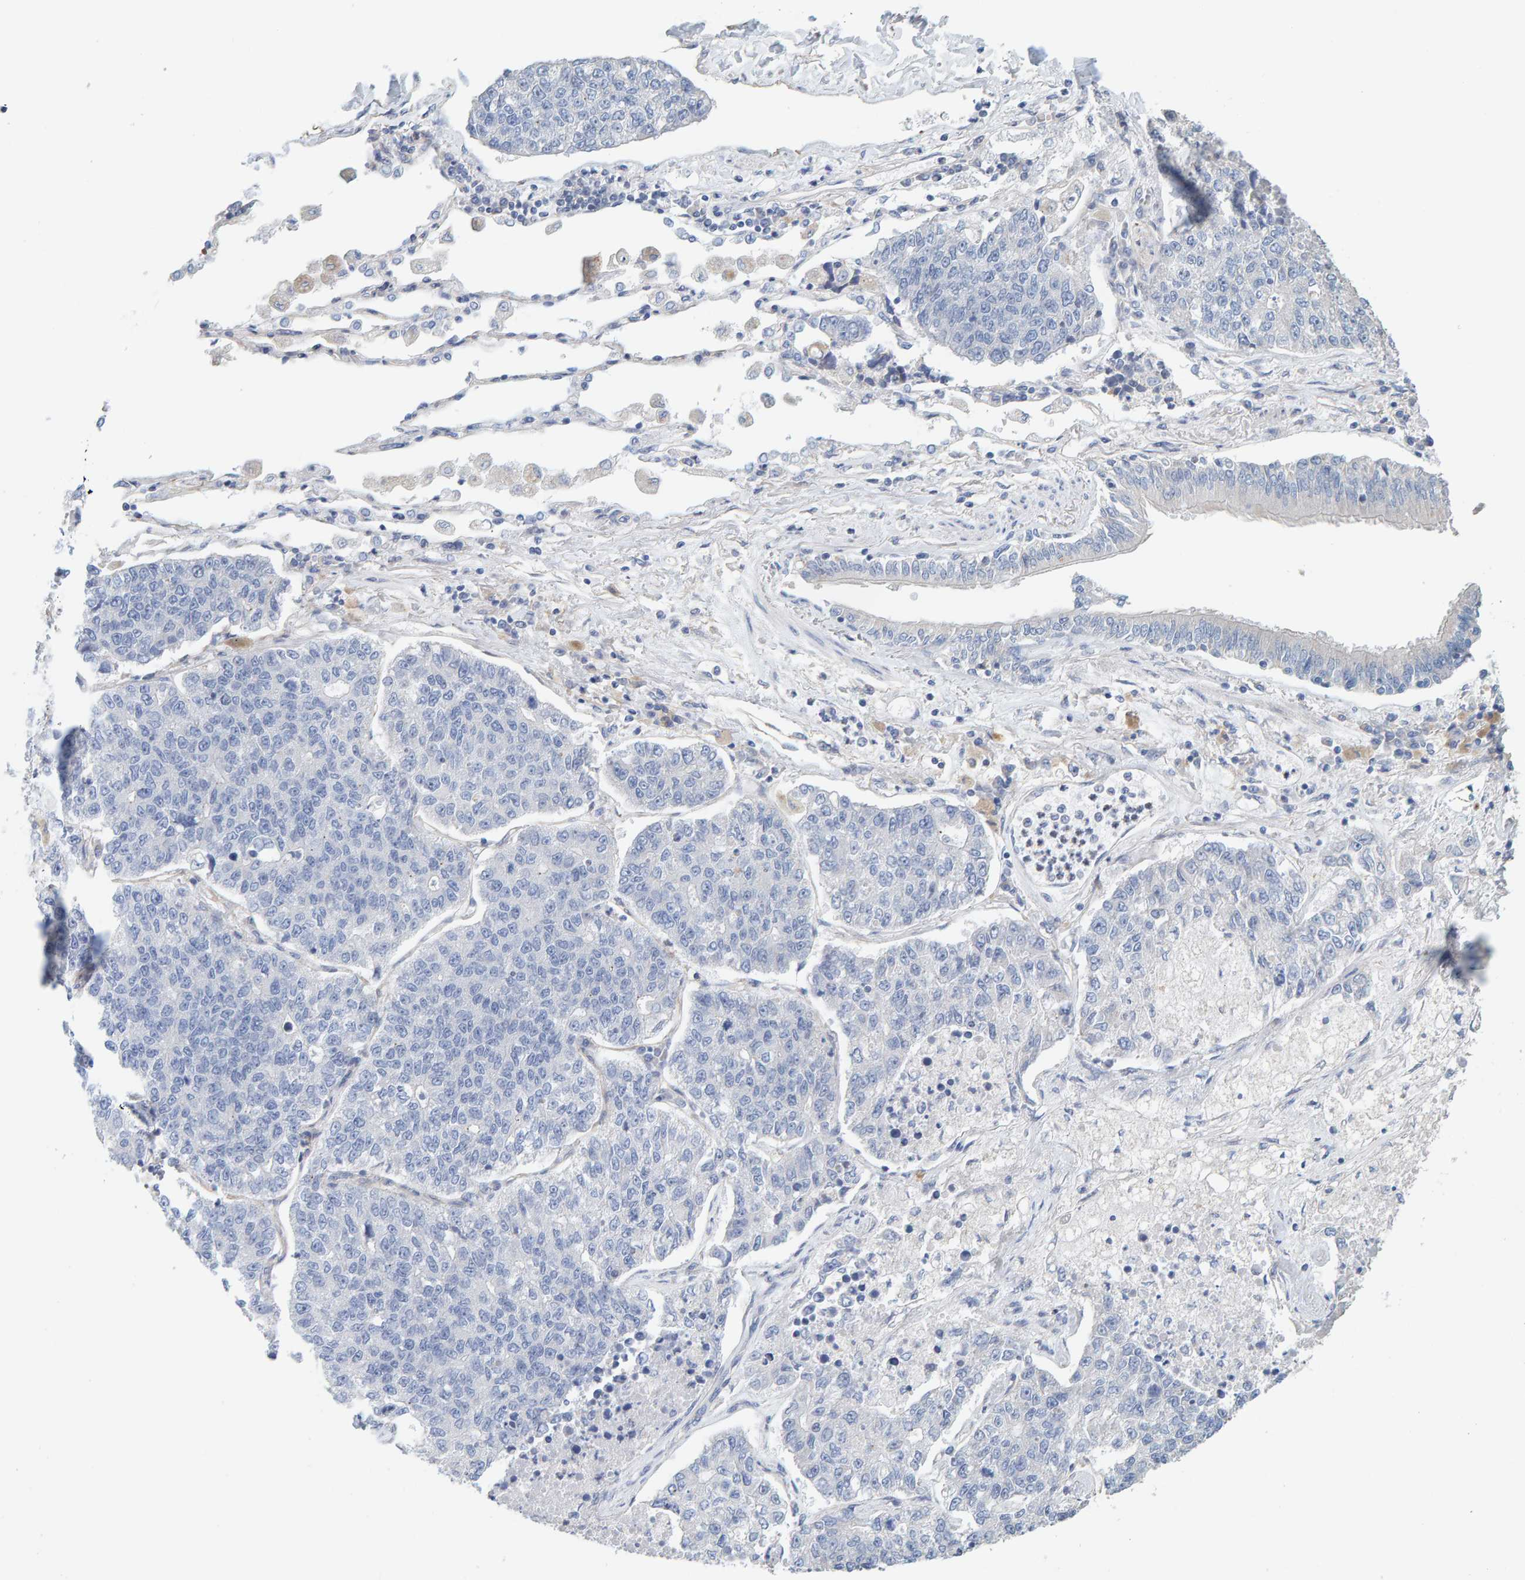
{"staining": {"intensity": "negative", "quantity": "none", "location": "none"}, "tissue": "lung cancer", "cell_type": "Tumor cells", "image_type": "cancer", "snomed": [{"axis": "morphology", "description": "Adenocarcinoma, NOS"}, {"axis": "topography", "description": "Lung"}], "caption": "Tumor cells show no significant protein expression in adenocarcinoma (lung). Brightfield microscopy of IHC stained with DAB (brown) and hematoxylin (blue), captured at high magnification.", "gene": "RGP1", "patient": {"sex": "male", "age": 49}}